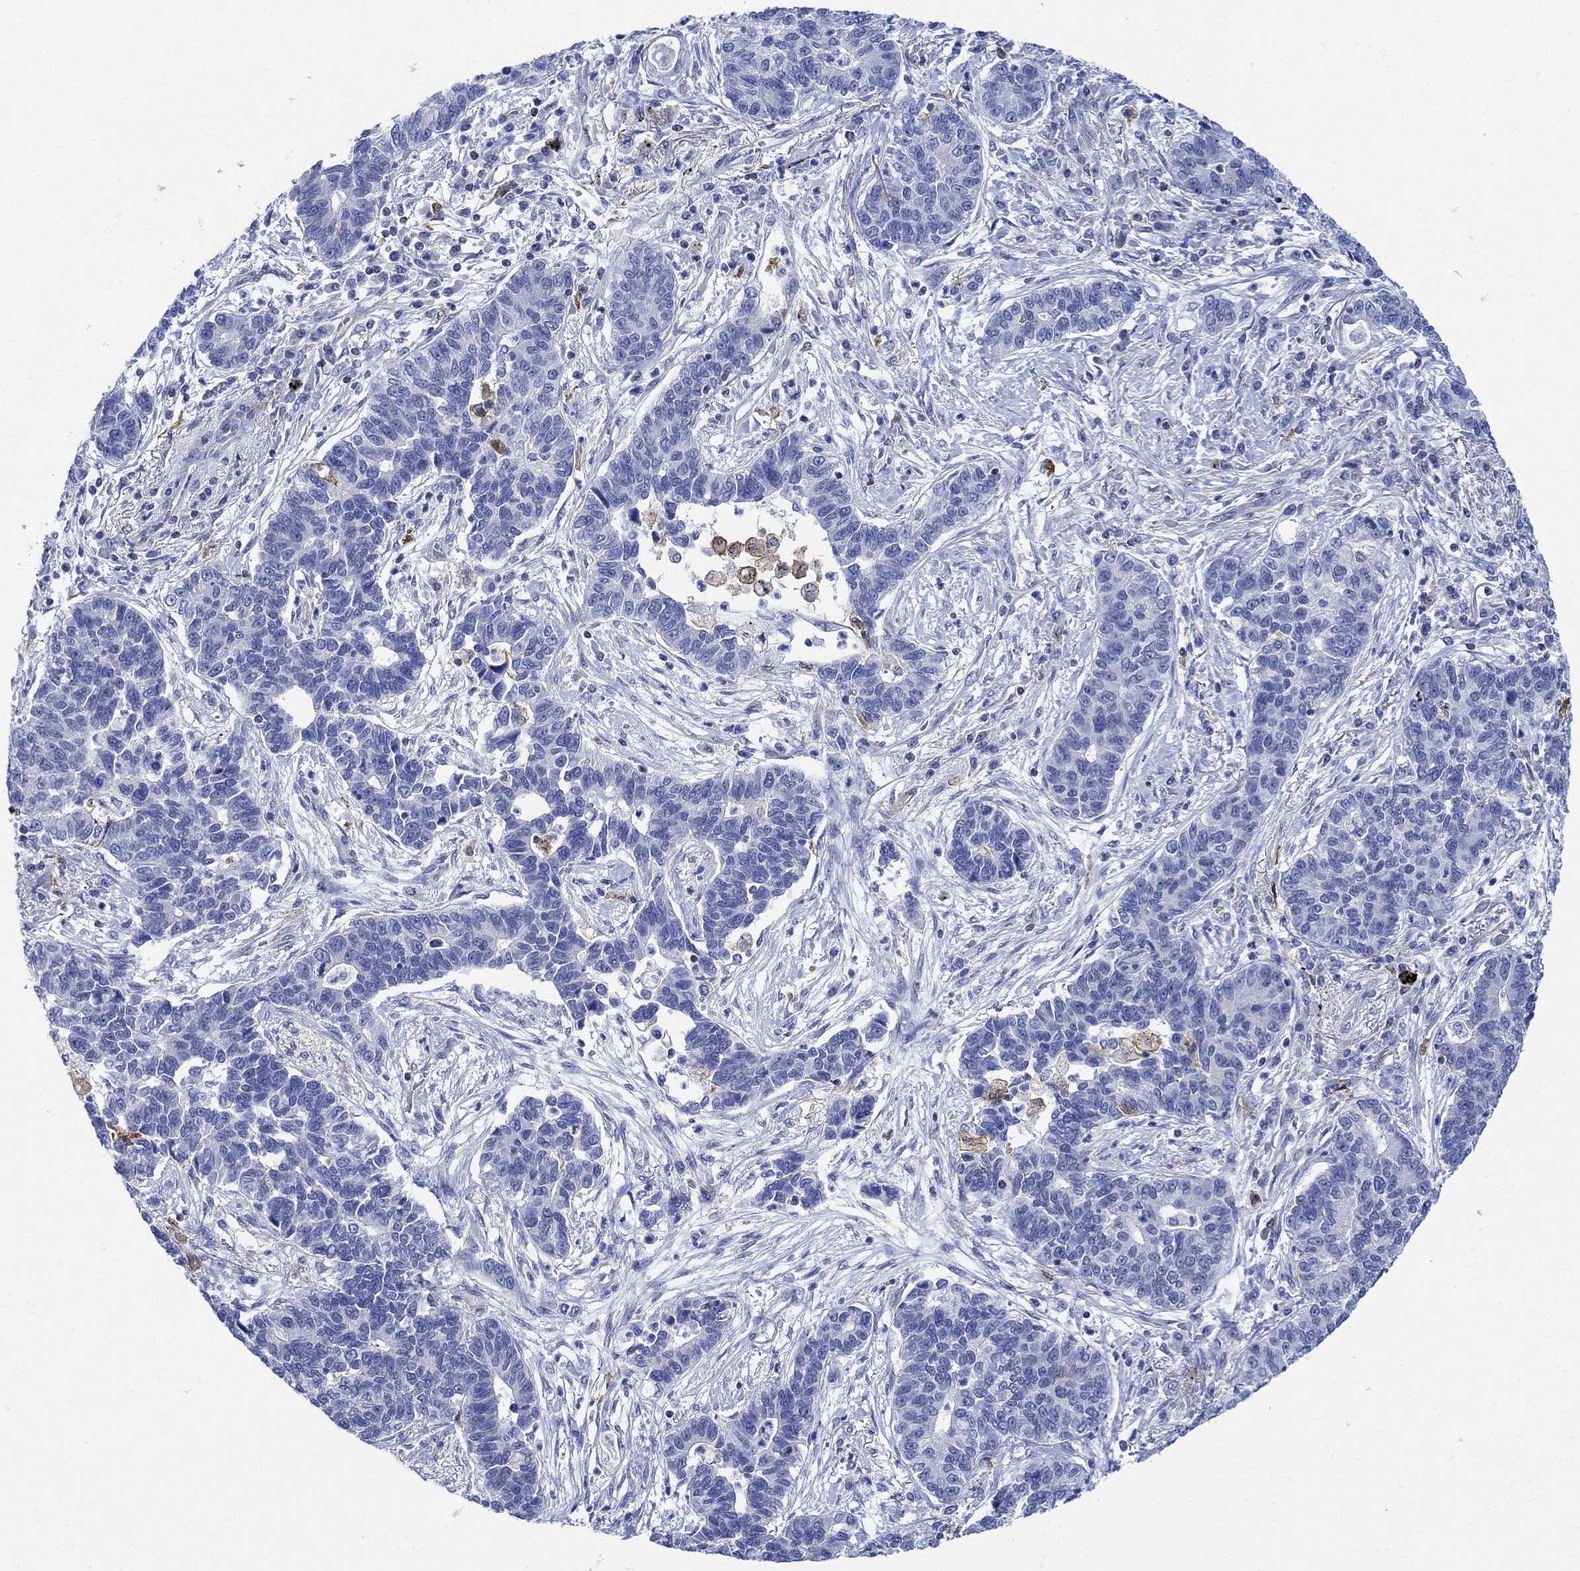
{"staining": {"intensity": "negative", "quantity": "none", "location": "none"}, "tissue": "lung cancer", "cell_type": "Tumor cells", "image_type": "cancer", "snomed": [{"axis": "morphology", "description": "Adenocarcinoma, NOS"}, {"axis": "topography", "description": "Lung"}], "caption": "IHC of lung cancer (adenocarcinoma) demonstrates no staining in tumor cells.", "gene": "PHF21B", "patient": {"sex": "female", "age": 57}}